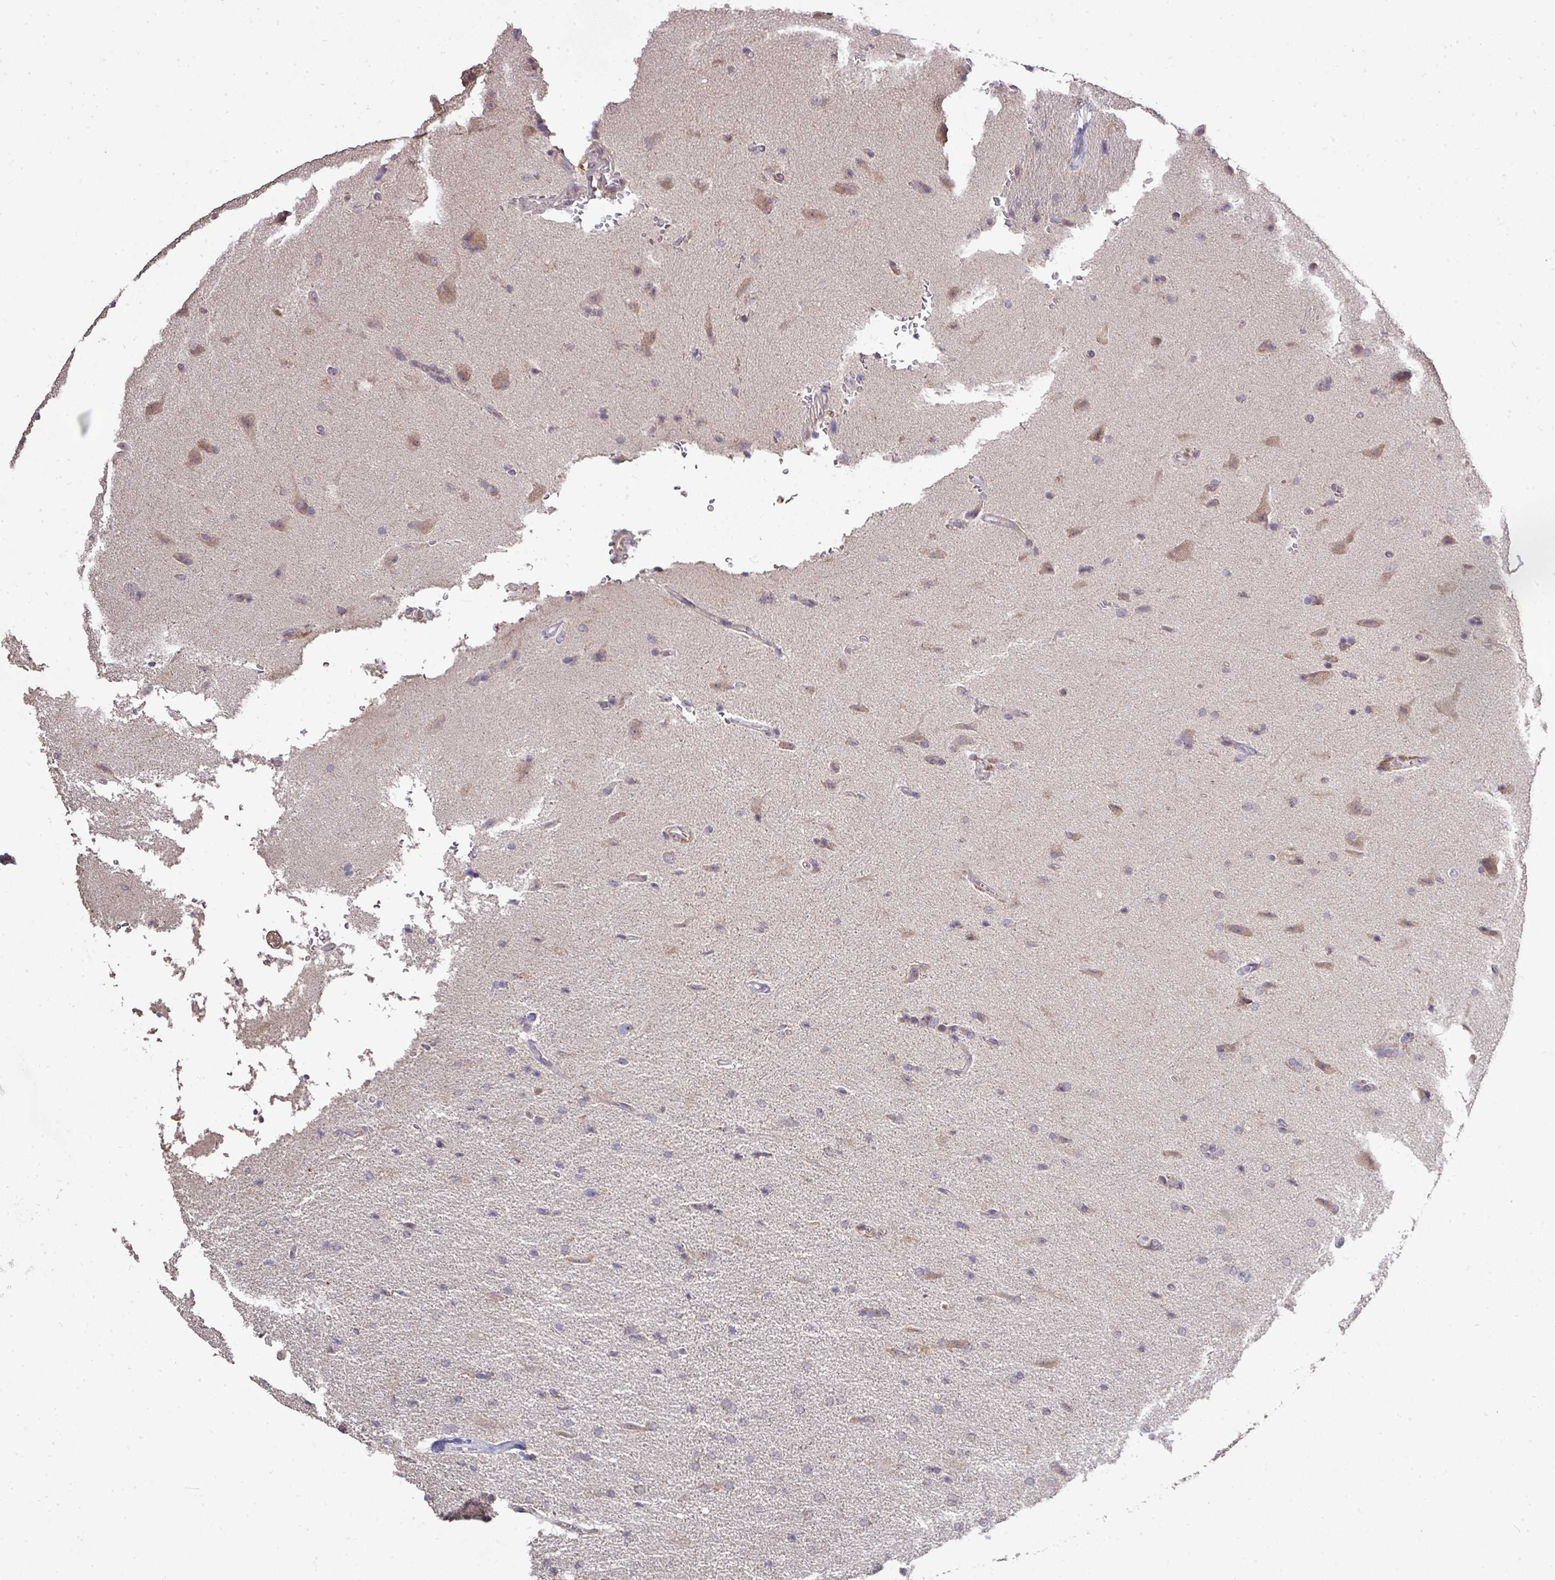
{"staining": {"intensity": "negative", "quantity": "none", "location": "none"}, "tissue": "glioma", "cell_type": "Tumor cells", "image_type": "cancer", "snomed": [{"axis": "morphology", "description": "Glioma, malignant, High grade"}, {"axis": "topography", "description": "Brain"}], "caption": "Tumor cells are negative for protein expression in human glioma. (IHC, brightfield microscopy, high magnification).", "gene": "GALP", "patient": {"sex": "male", "age": 72}}